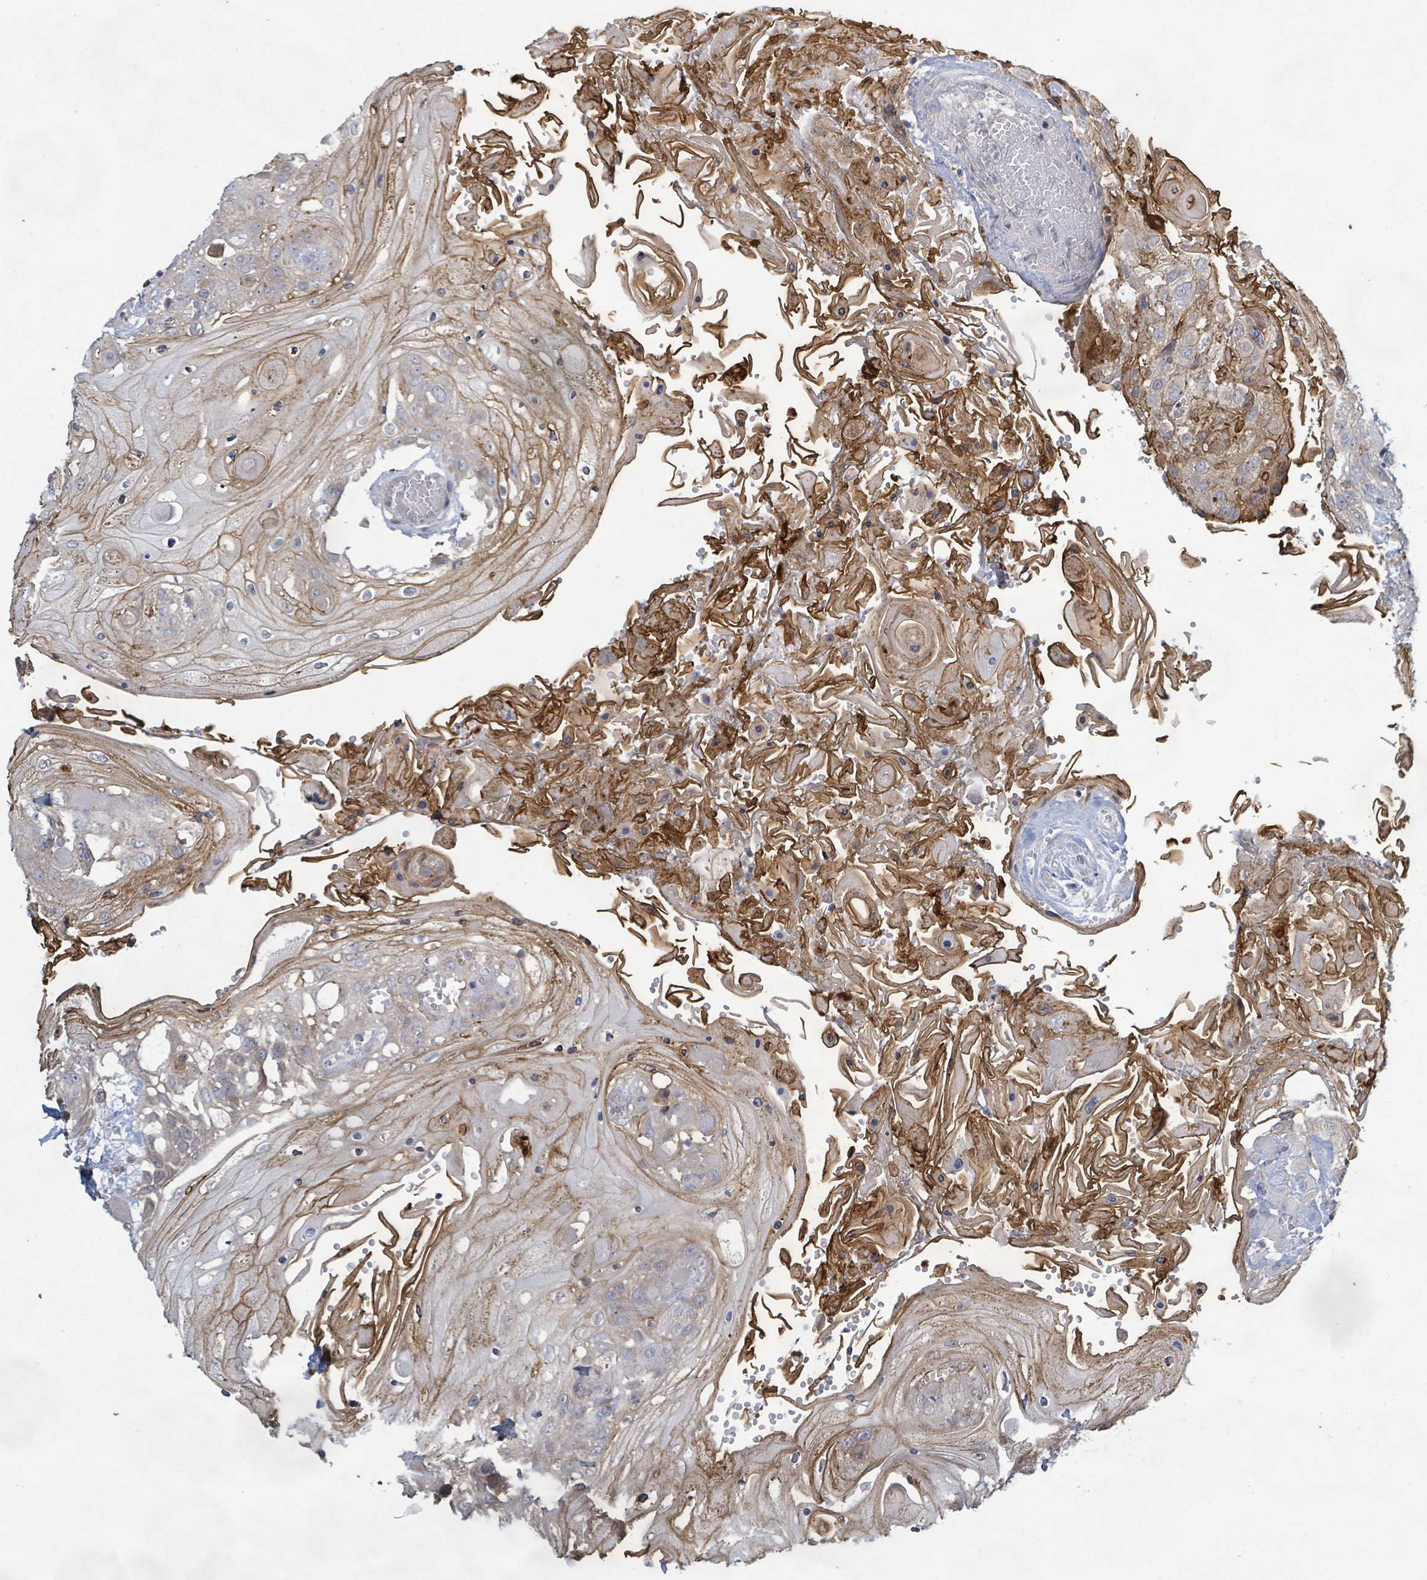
{"staining": {"intensity": "moderate", "quantity": ">75%", "location": "cytoplasmic/membranous"}, "tissue": "head and neck cancer", "cell_type": "Tumor cells", "image_type": "cancer", "snomed": [{"axis": "morphology", "description": "Squamous cell carcinoma, NOS"}, {"axis": "topography", "description": "Head-Neck"}], "caption": "Protein staining by immunohistochemistry shows moderate cytoplasmic/membranous staining in about >75% of tumor cells in head and neck squamous cell carcinoma.", "gene": "ATP13A1", "patient": {"sex": "female", "age": 43}}